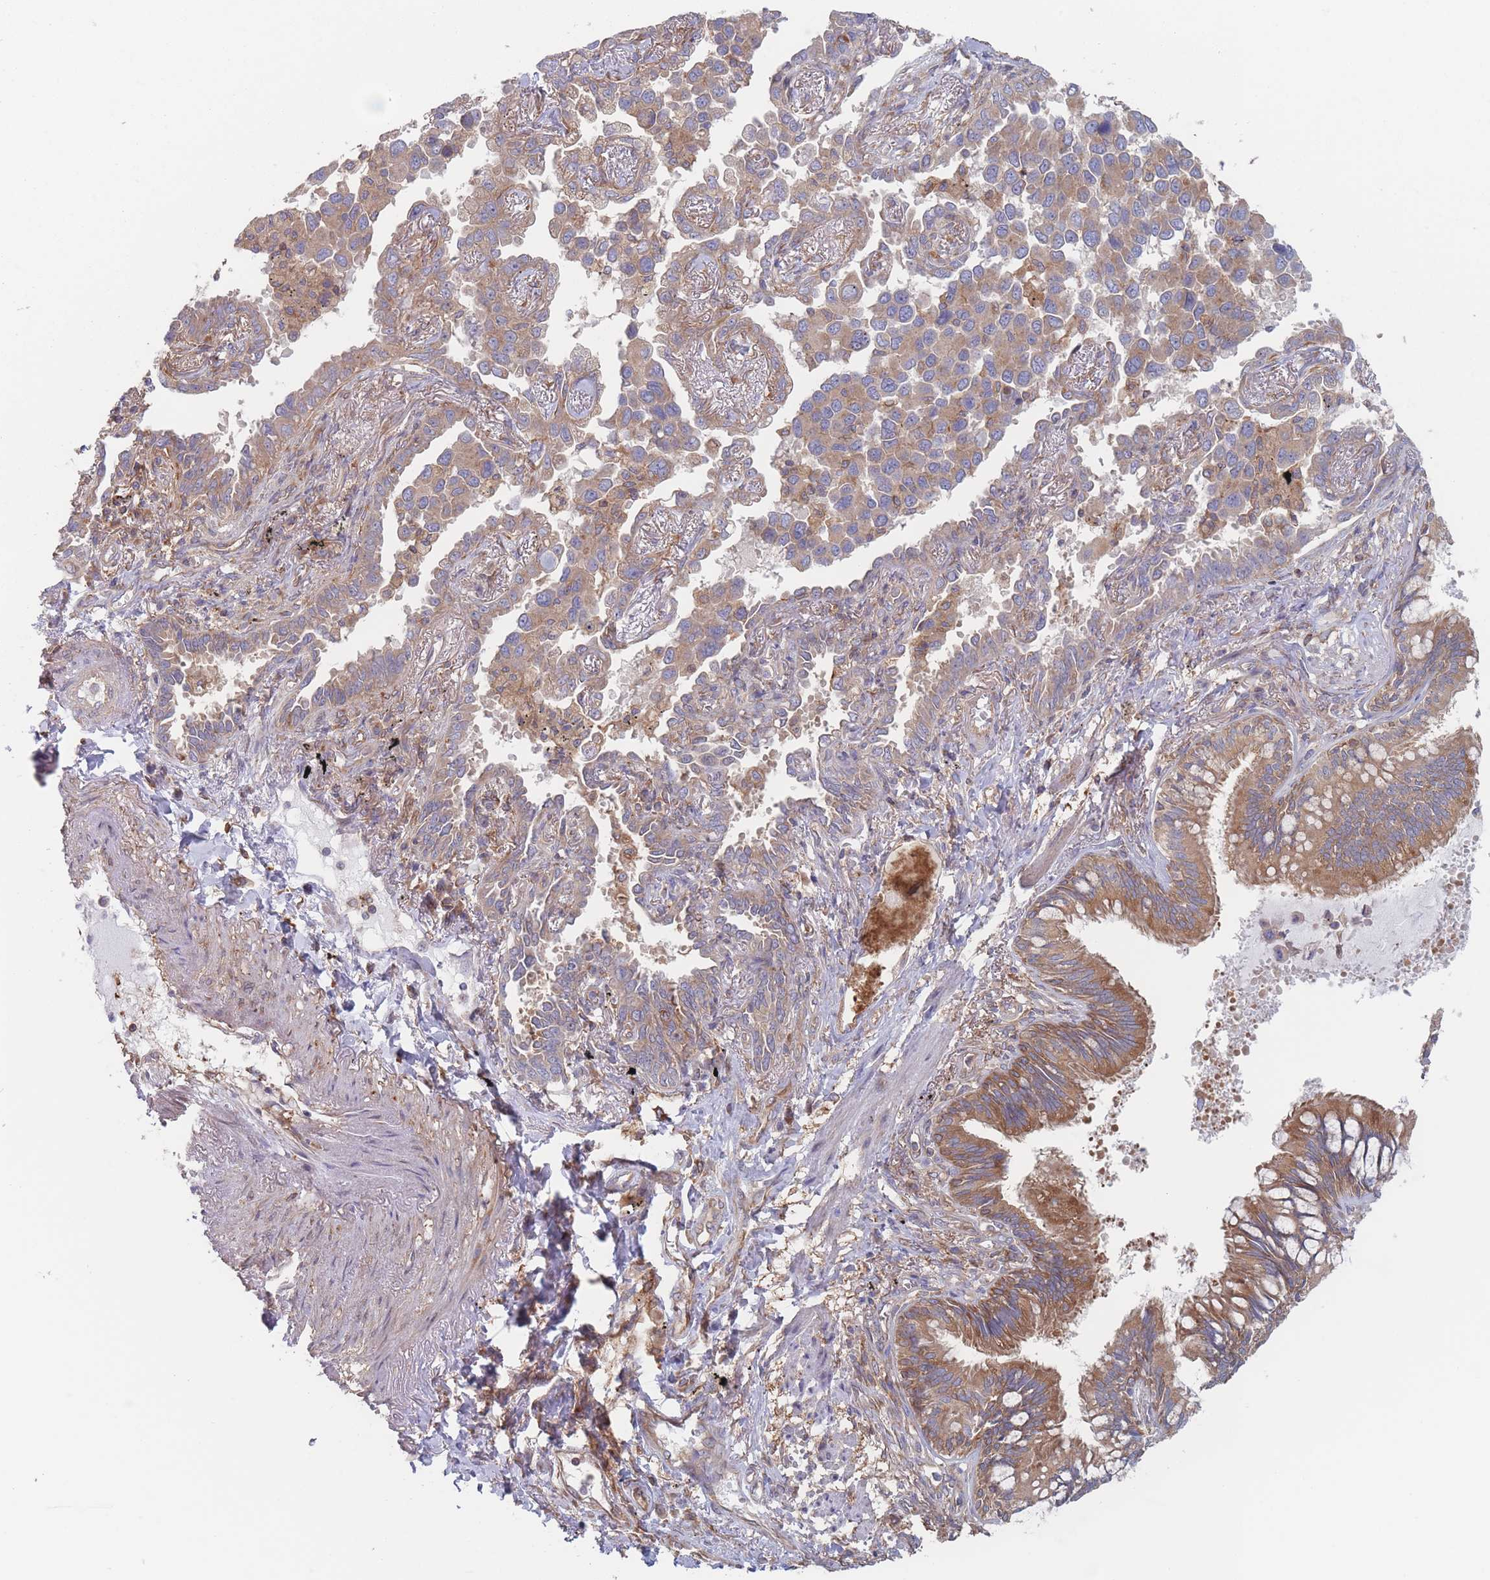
{"staining": {"intensity": "moderate", "quantity": ">75%", "location": "cytoplasmic/membranous"}, "tissue": "lung cancer", "cell_type": "Tumor cells", "image_type": "cancer", "snomed": [{"axis": "morphology", "description": "Adenocarcinoma, NOS"}, {"axis": "topography", "description": "Lung"}], "caption": "Immunohistochemistry (IHC) image of adenocarcinoma (lung) stained for a protein (brown), which demonstrates medium levels of moderate cytoplasmic/membranous expression in about >75% of tumor cells.", "gene": "KDSR", "patient": {"sex": "male", "age": 67}}